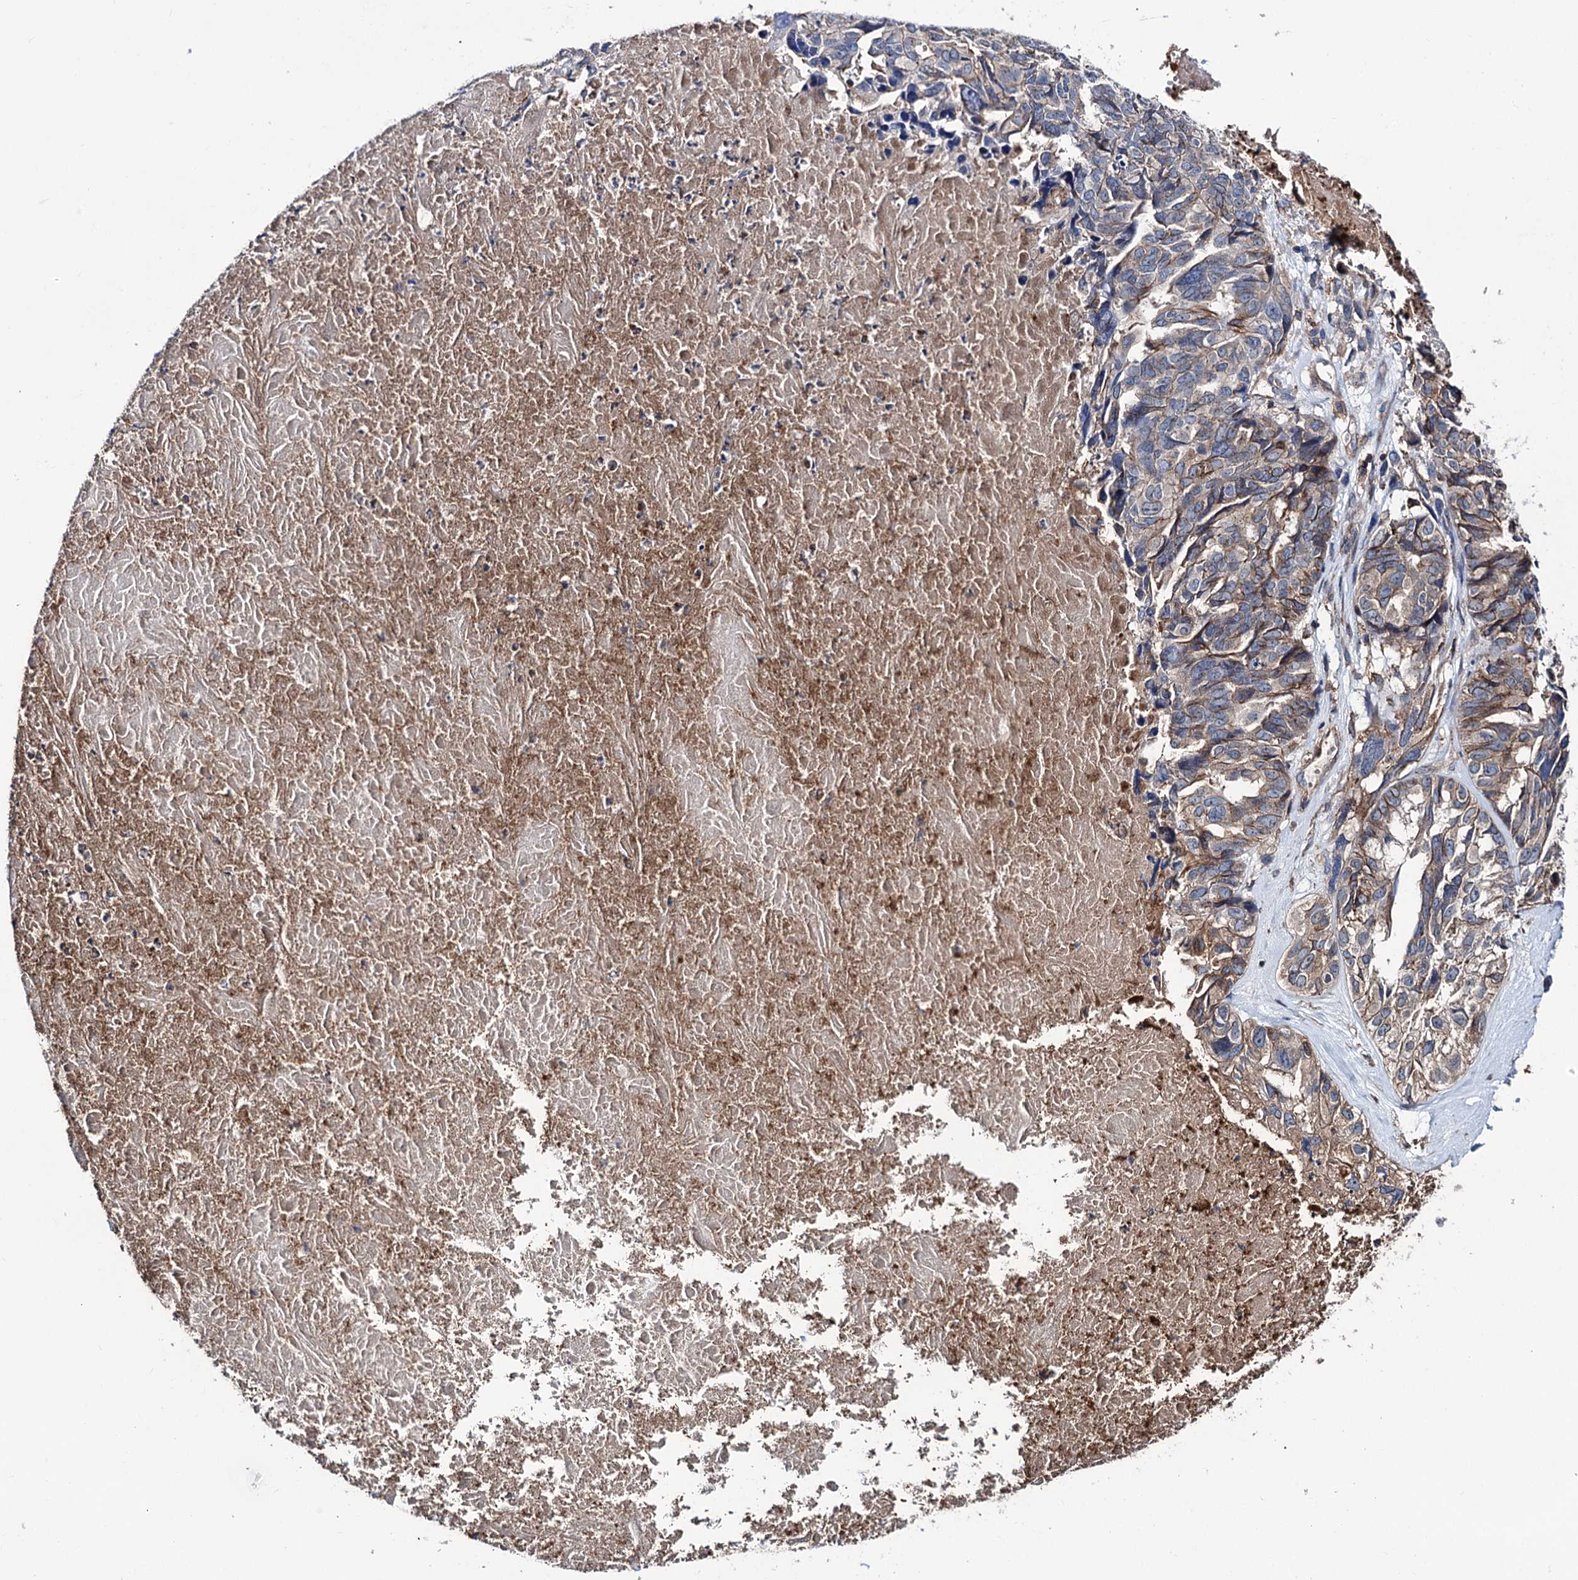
{"staining": {"intensity": "weak", "quantity": "25%-75%", "location": "cytoplasmic/membranous"}, "tissue": "ovarian cancer", "cell_type": "Tumor cells", "image_type": "cancer", "snomed": [{"axis": "morphology", "description": "Cystadenocarcinoma, serous, NOS"}, {"axis": "topography", "description": "Ovary"}], "caption": "Protein staining by immunohistochemistry (IHC) demonstrates weak cytoplasmic/membranous staining in about 25%-75% of tumor cells in ovarian cancer. The staining was performed using DAB, with brown indicating positive protein expression. Nuclei are stained blue with hematoxylin.", "gene": "DEF6", "patient": {"sex": "female", "age": 79}}